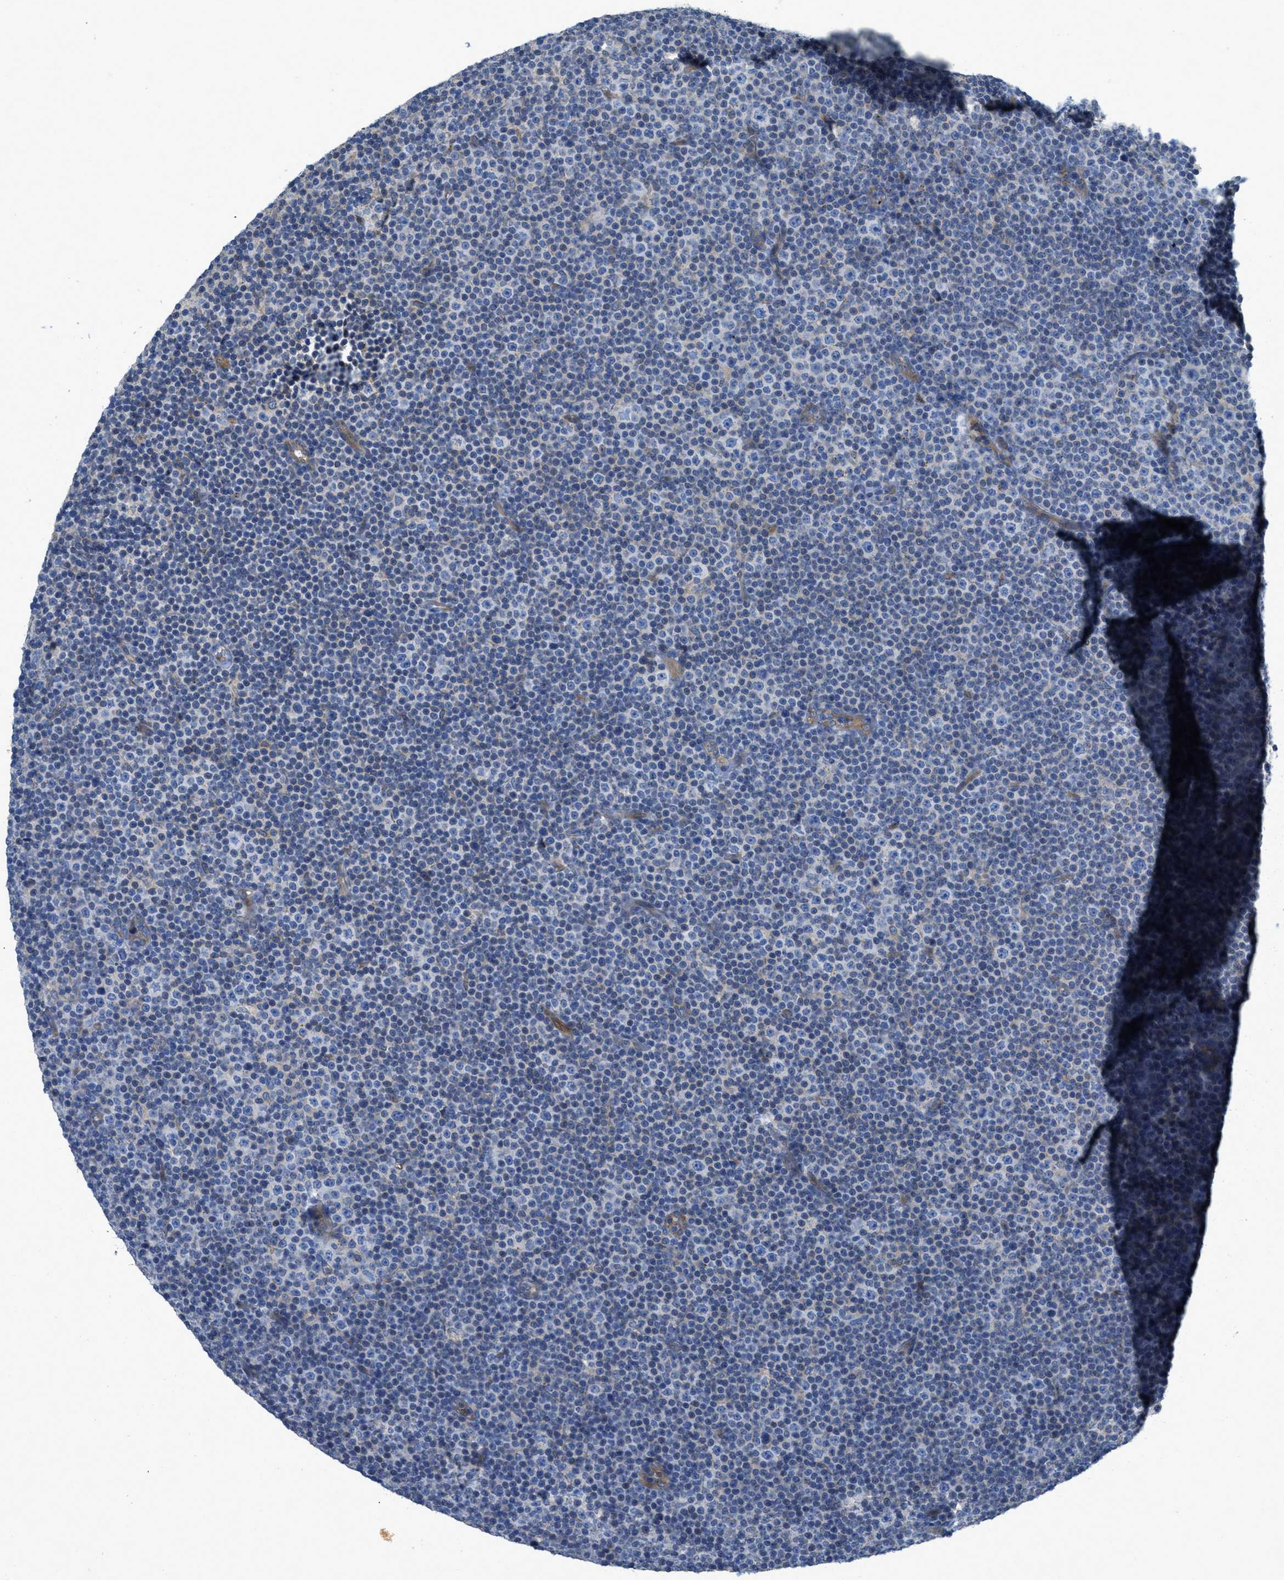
{"staining": {"intensity": "negative", "quantity": "none", "location": "none"}, "tissue": "lymphoma", "cell_type": "Tumor cells", "image_type": "cancer", "snomed": [{"axis": "morphology", "description": "Malignant lymphoma, non-Hodgkin's type, Low grade"}, {"axis": "topography", "description": "Lymph node"}], "caption": "IHC of lymphoma demonstrates no expression in tumor cells.", "gene": "CASP10", "patient": {"sex": "female", "age": 67}}